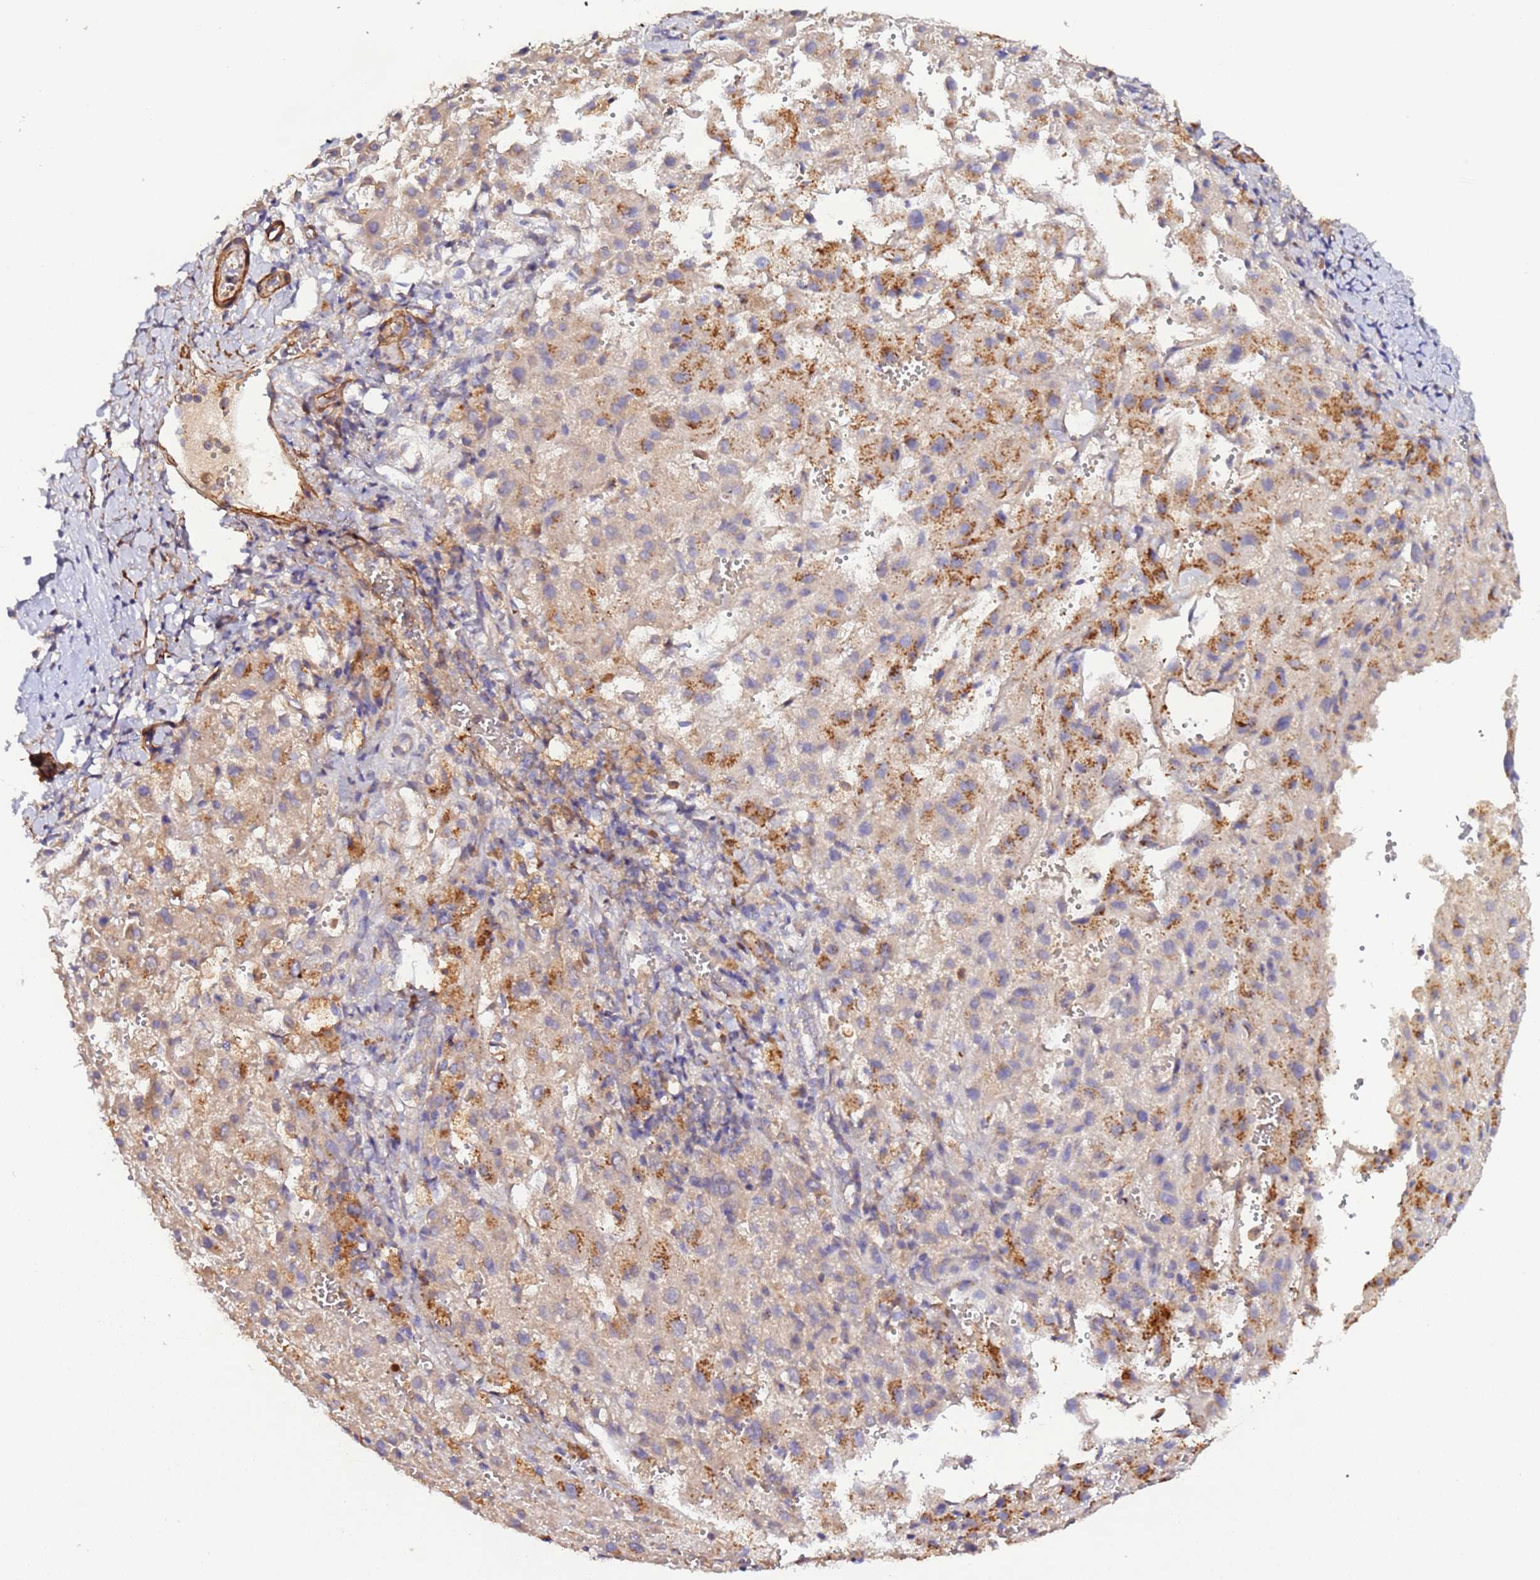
{"staining": {"intensity": "weak", "quantity": "25%-75%", "location": "cytoplasmic/membranous"}, "tissue": "liver cancer", "cell_type": "Tumor cells", "image_type": "cancer", "snomed": [{"axis": "morphology", "description": "Carcinoma, Hepatocellular, NOS"}, {"axis": "topography", "description": "Liver"}], "caption": "This is an image of immunohistochemistry staining of hepatocellular carcinoma (liver), which shows weak staining in the cytoplasmic/membranous of tumor cells.", "gene": "TRIM26", "patient": {"sex": "female", "age": 58}}